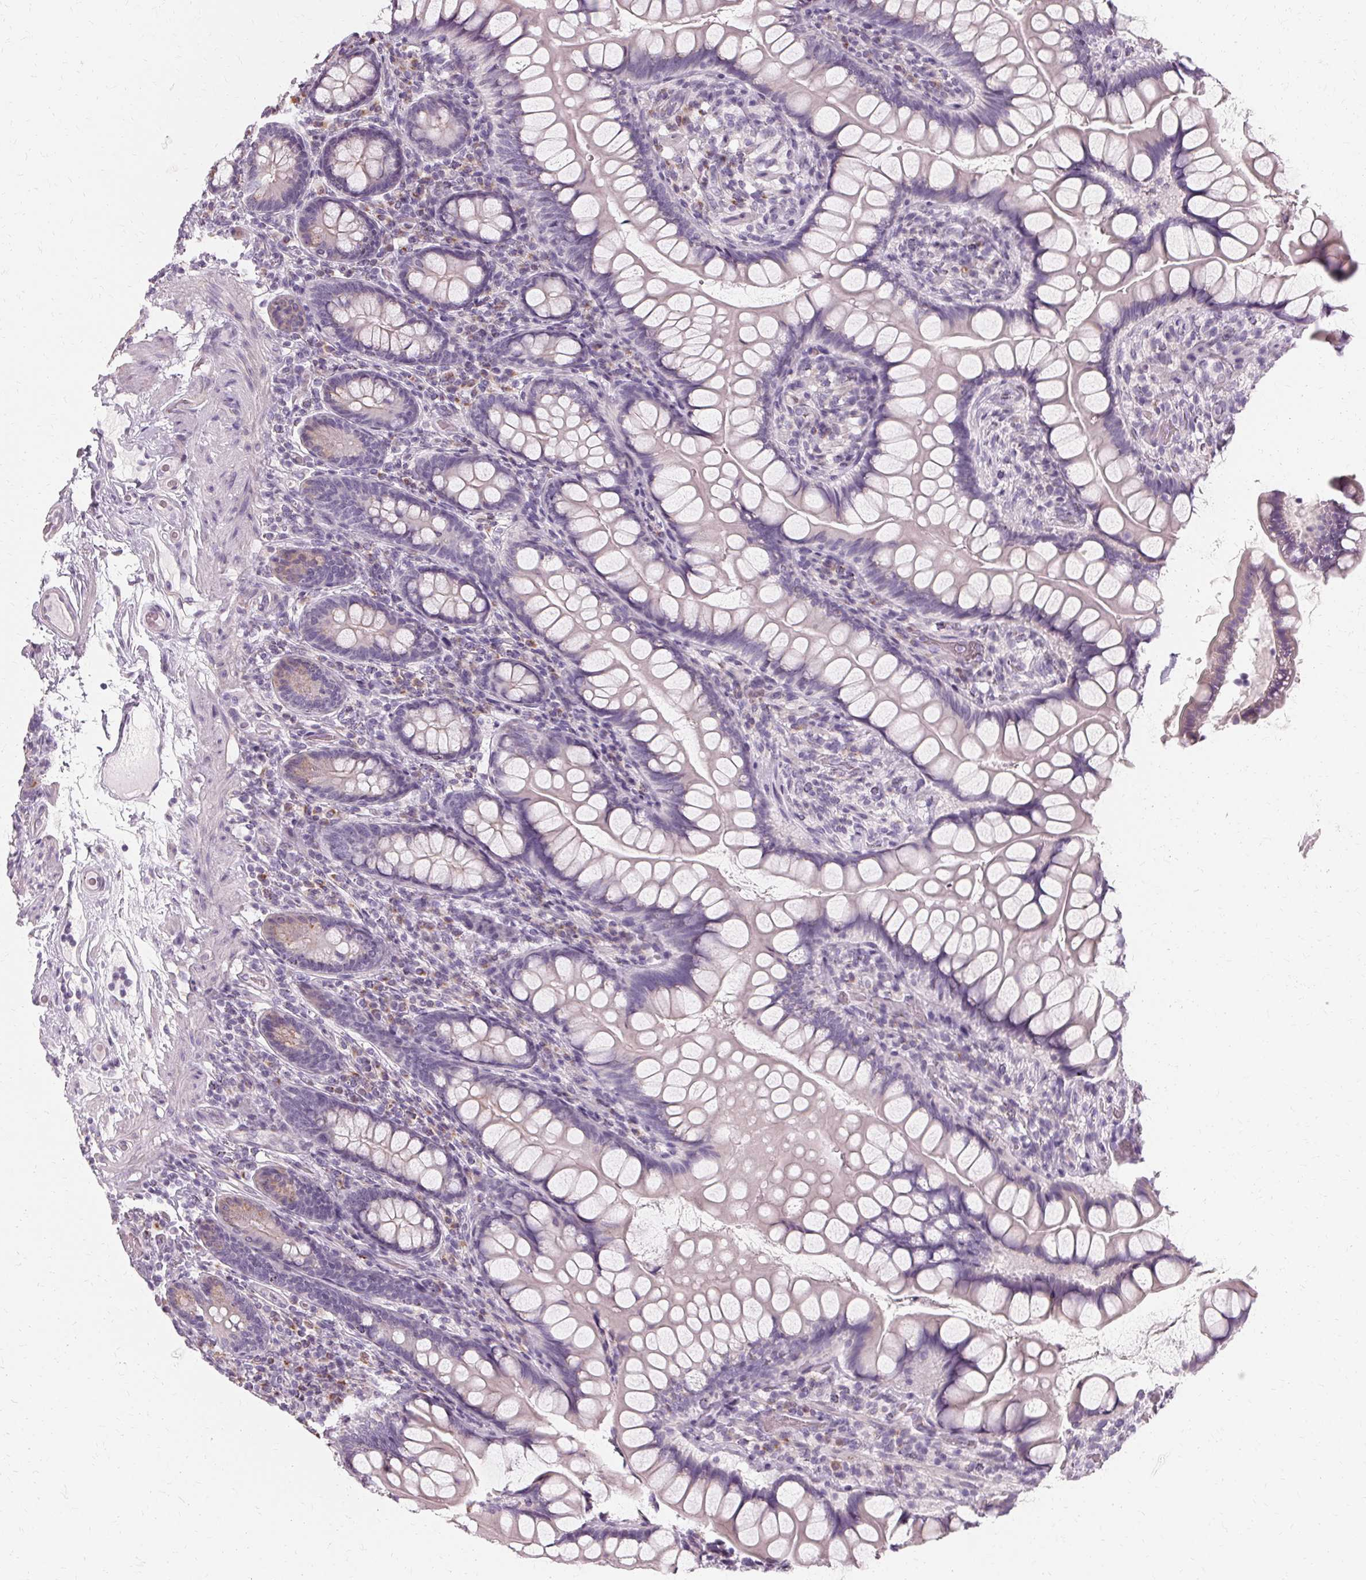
{"staining": {"intensity": "negative", "quantity": "none", "location": "none"}, "tissue": "small intestine", "cell_type": "Glandular cells", "image_type": "normal", "snomed": [{"axis": "morphology", "description": "Normal tissue, NOS"}, {"axis": "topography", "description": "Small intestine"}], "caption": "A high-resolution histopathology image shows immunohistochemistry staining of unremarkable small intestine, which displays no significant positivity in glandular cells. (Brightfield microscopy of DAB immunohistochemistry (IHC) at high magnification).", "gene": "FCRL3", "patient": {"sex": "male", "age": 70}}